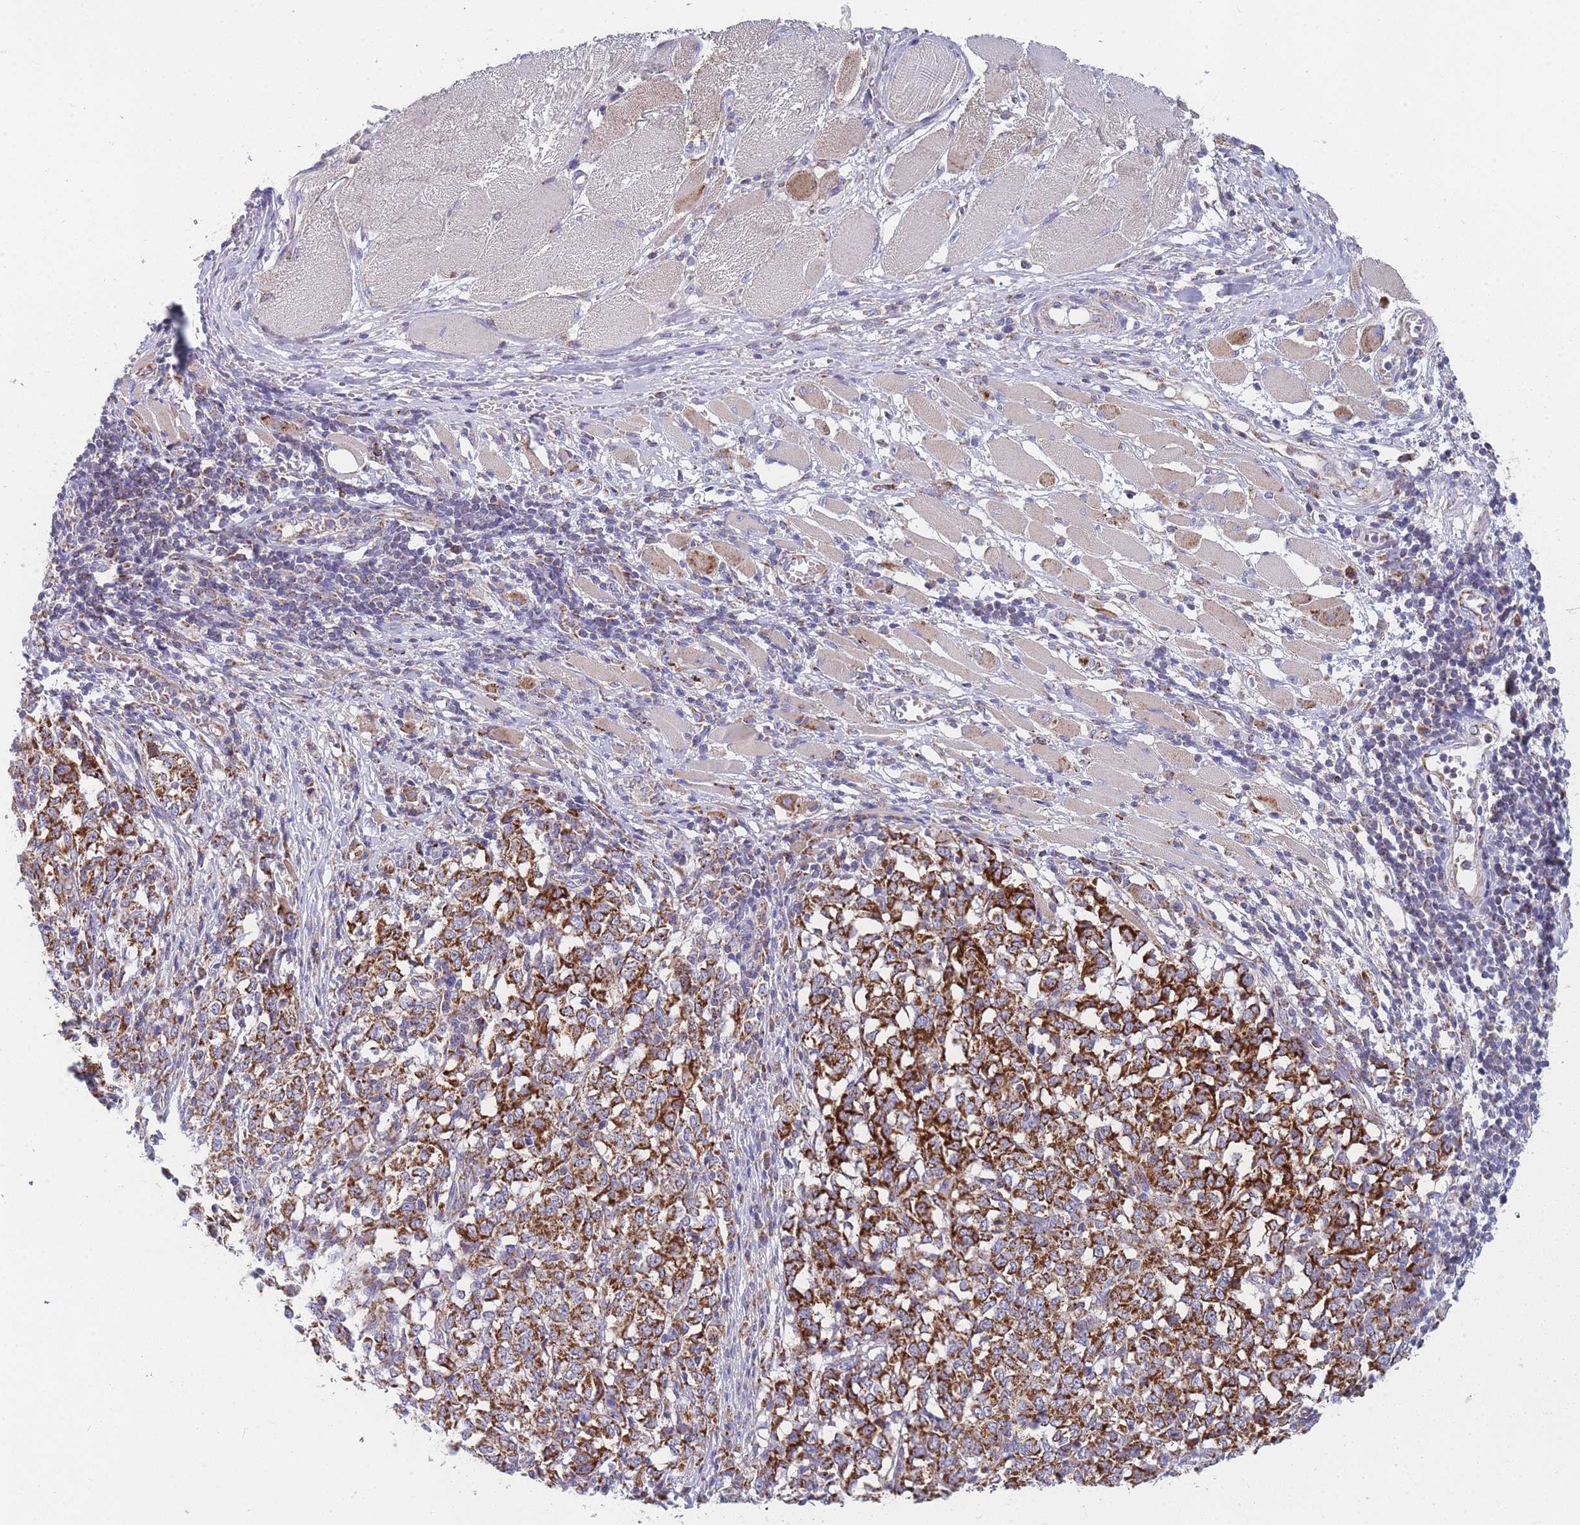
{"staining": {"intensity": "strong", "quantity": ">75%", "location": "cytoplasmic/membranous"}, "tissue": "melanoma", "cell_type": "Tumor cells", "image_type": "cancer", "snomed": [{"axis": "morphology", "description": "Malignant melanoma, NOS"}, {"axis": "topography", "description": "Skin"}], "caption": "Human melanoma stained for a protein (brown) reveals strong cytoplasmic/membranous positive positivity in about >75% of tumor cells.", "gene": "MRPS11", "patient": {"sex": "female", "age": 72}}